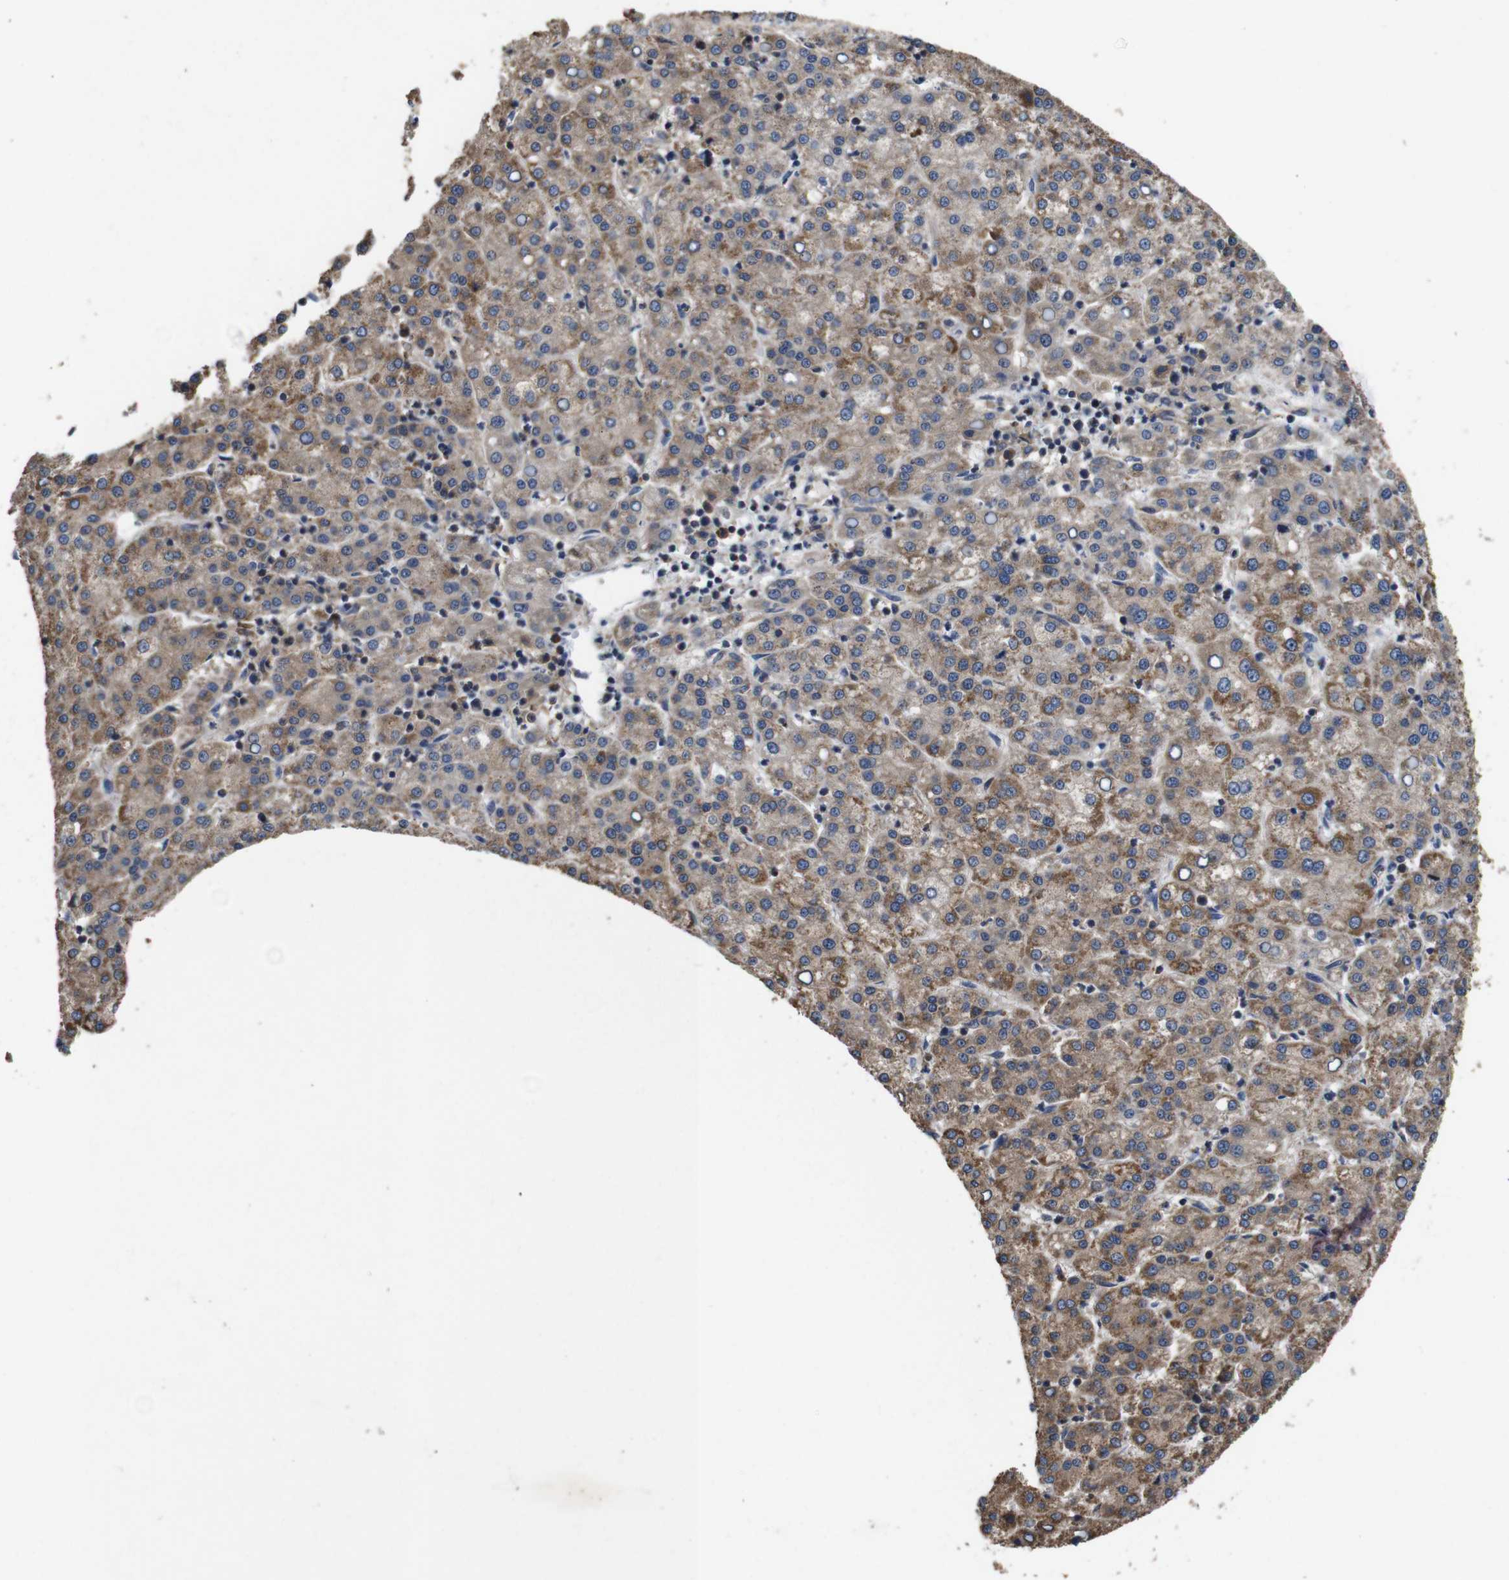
{"staining": {"intensity": "moderate", "quantity": ">75%", "location": "cytoplasmic/membranous"}, "tissue": "liver cancer", "cell_type": "Tumor cells", "image_type": "cancer", "snomed": [{"axis": "morphology", "description": "Carcinoma, Hepatocellular, NOS"}, {"axis": "topography", "description": "Liver"}], "caption": "IHC staining of liver cancer (hepatocellular carcinoma), which exhibits medium levels of moderate cytoplasmic/membranous expression in about >75% of tumor cells indicating moderate cytoplasmic/membranous protein positivity. The staining was performed using DAB (brown) for protein detection and nuclei were counterstained in hematoxylin (blue).", "gene": "GLIPR1", "patient": {"sex": "female", "age": 58}}